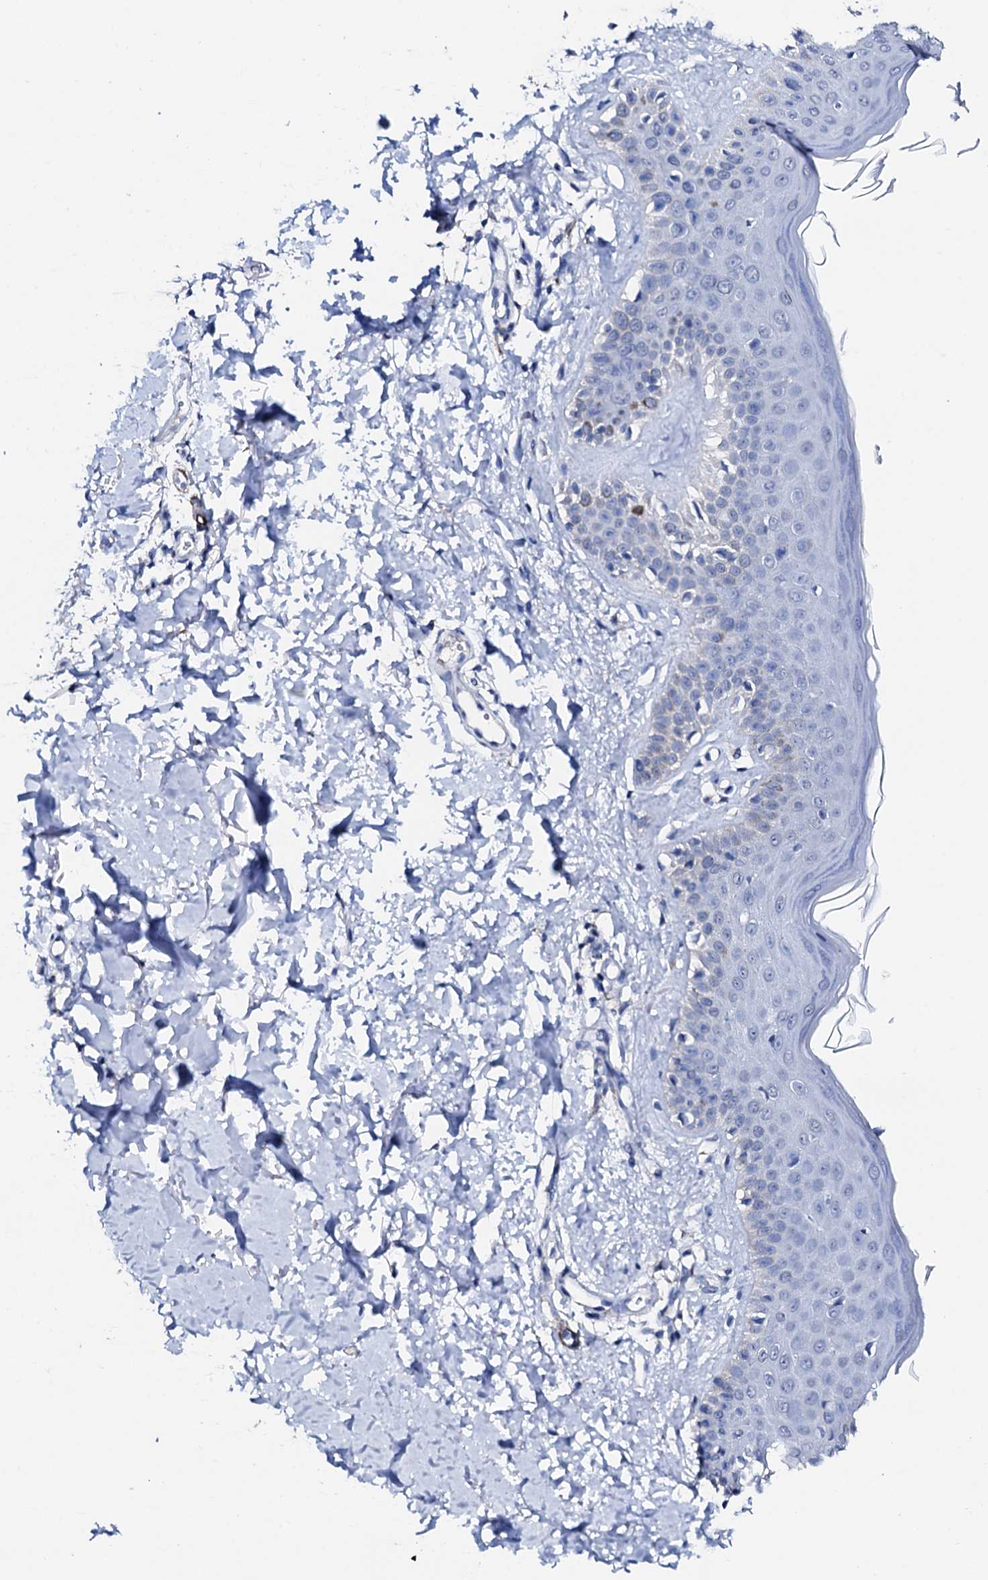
{"staining": {"intensity": "negative", "quantity": "none", "location": "none"}, "tissue": "skin", "cell_type": "Fibroblasts", "image_type": "normal", "snomed": [{"axis": "morphology", "description": "Normal tissue, NOS"}, {"axis": "topography", "description": "Skin"}], "caption": "Human skin stained for a protein using immunohistochemistry demonstrates no expression in fibroblasts.", "gene": "NRIP2", "patient": {"sex": "male", "age": 52}}